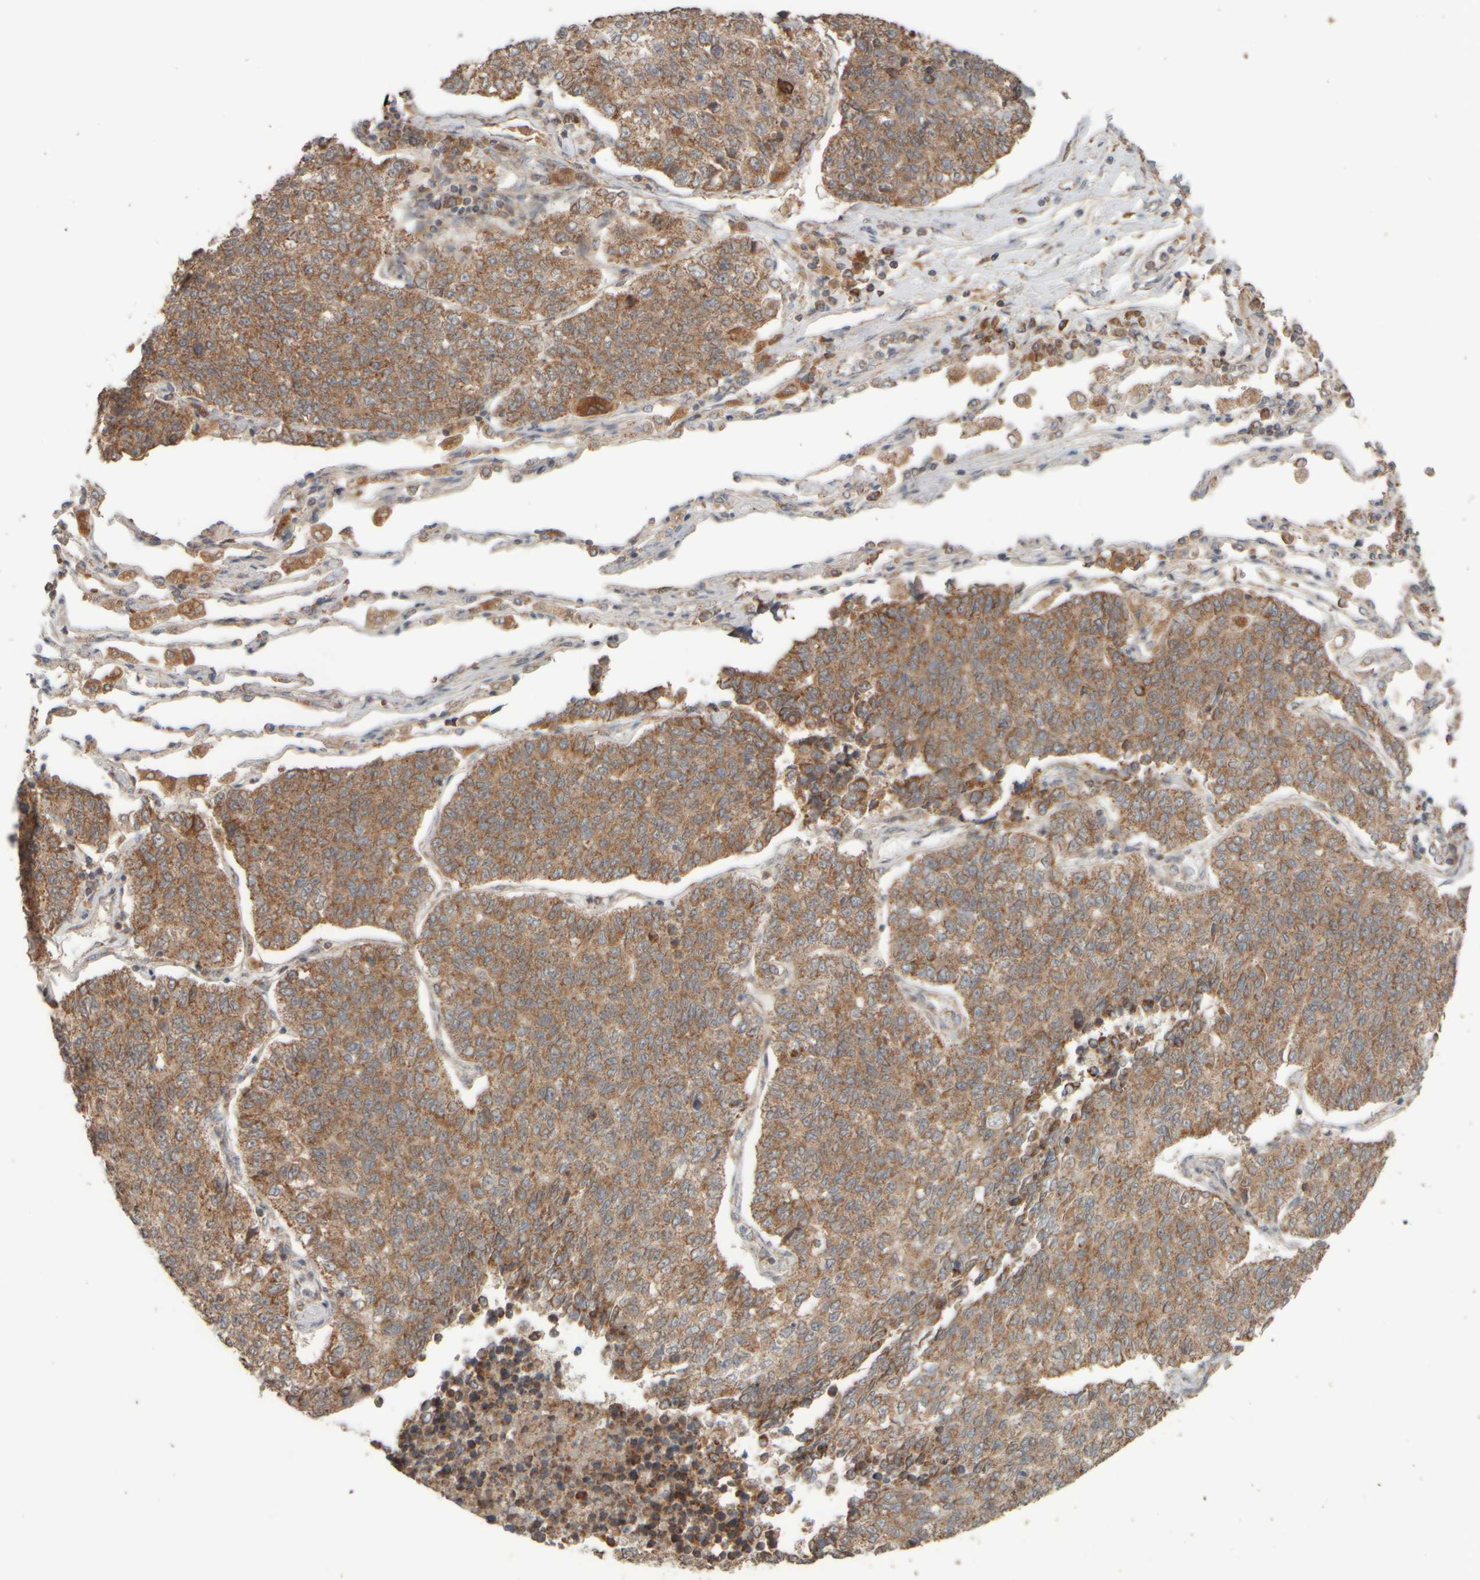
{"staining": {"intensity": "moderate", "quantity": ">75%", "location": "cytoplasmic/membranous"}, "tissue": "lung cancer", "cell_type": "Tumor cells", "image_type": "cancer", "snomed": [{"axis": "morphology", "description": "Adenocarcinoma, NOS"}, {"axis": "topography", "description": "Lung"}], "caption": "Protein staining reveals moderate cytoplasmic/membranous staining in about >75% of tumor cells in lung adenocarcinoma.", "gene": "EIF2B3", "patient": {"sex": "male", "age": 49}}